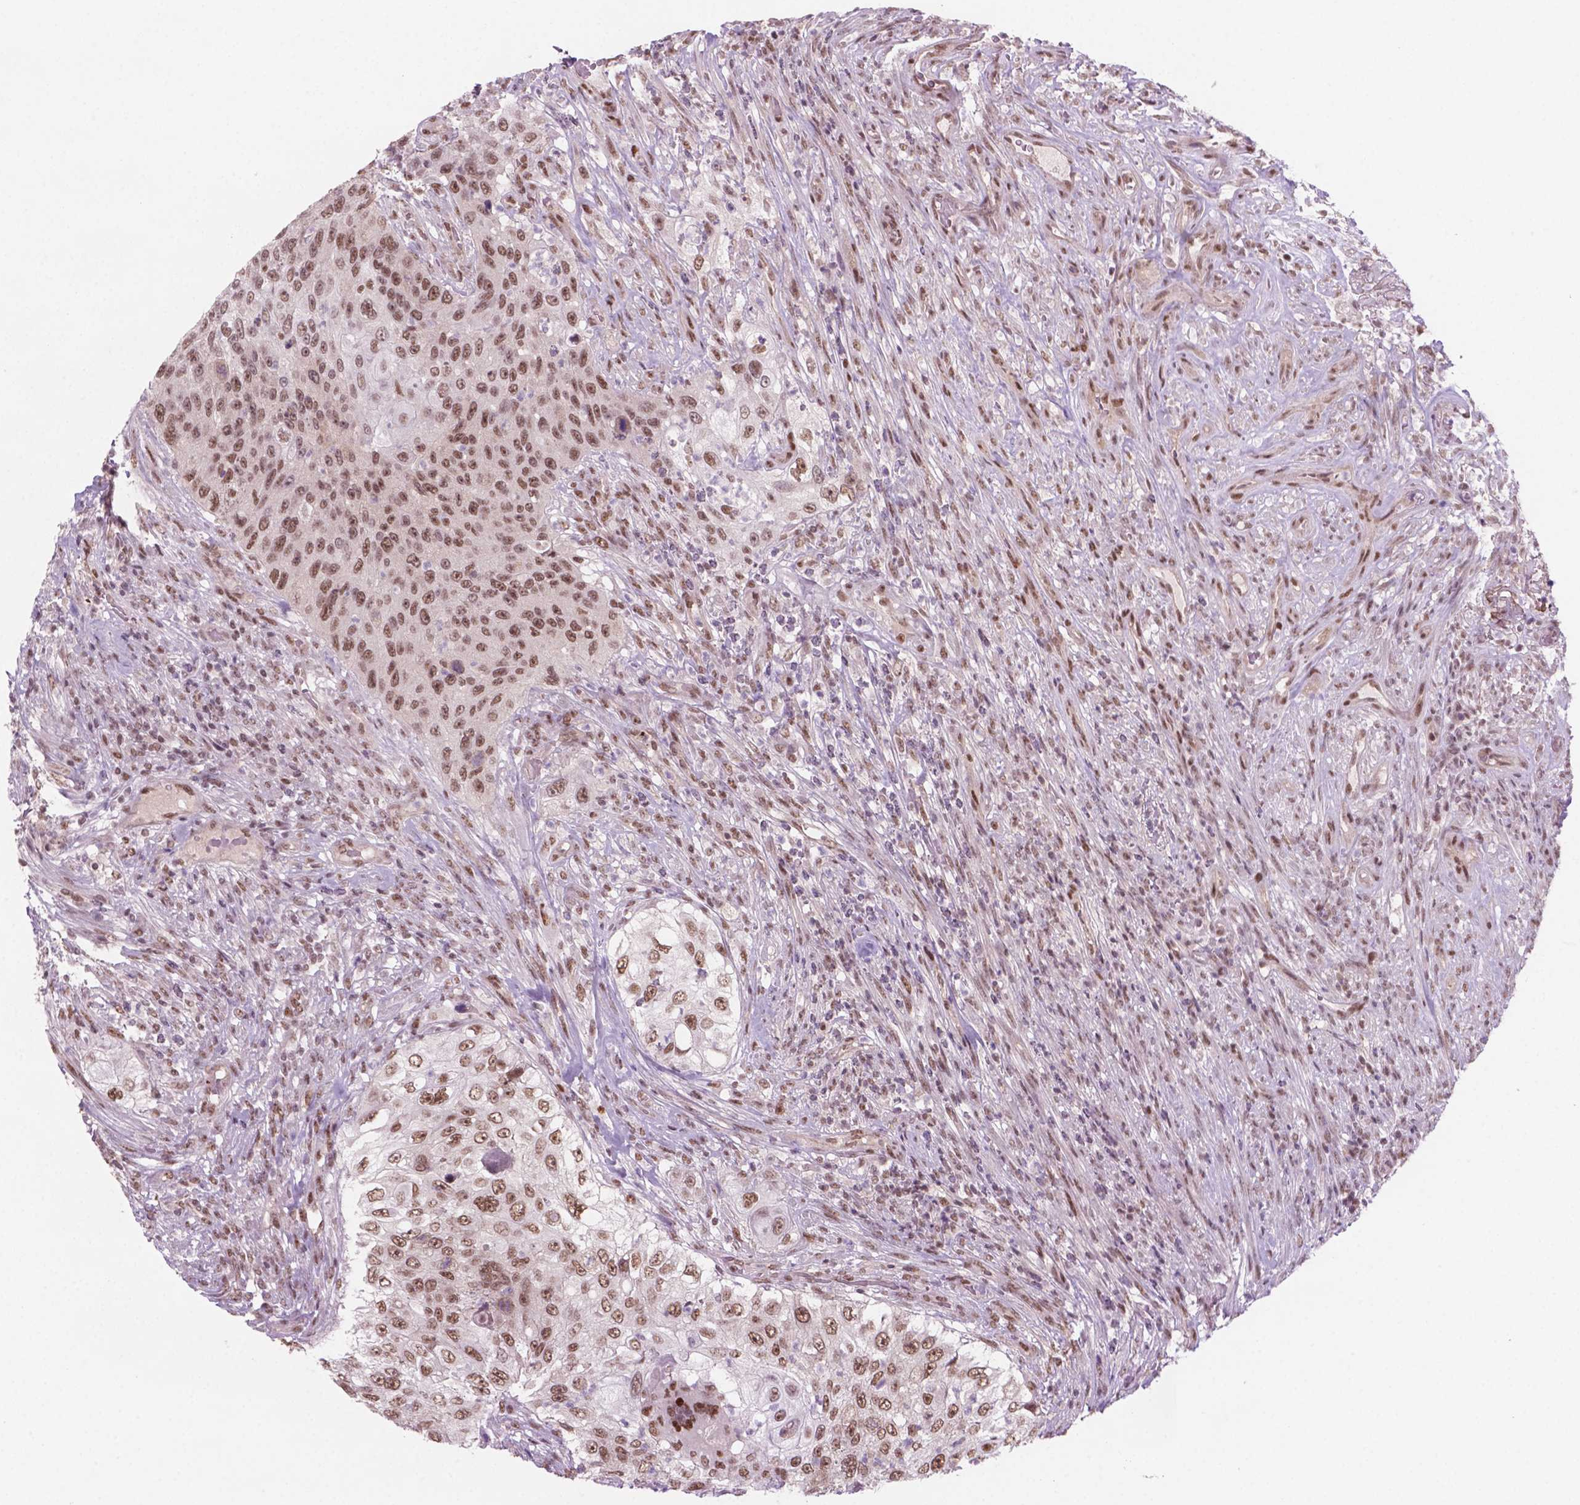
{"staining": {"intensity": "moderate", "quantity": ">75%", "location": "nuclear"}, "tissue": "urothelial cancer", "cell_type": "Tumor cells", "image_type": "cancer", "snomed": [{"axis": "morphology", "description": "Urothelial carcinoma, High grade"}, {"axis": "topography", "description": "Urinary bladder"}], "caption": "Brown immunohistochemical staining in urothelial cancer shows moderate nuclear expression in about >75% of tumor cells.", "gene": "PHAX", "patient": {"sex": "female", "age": 60}}